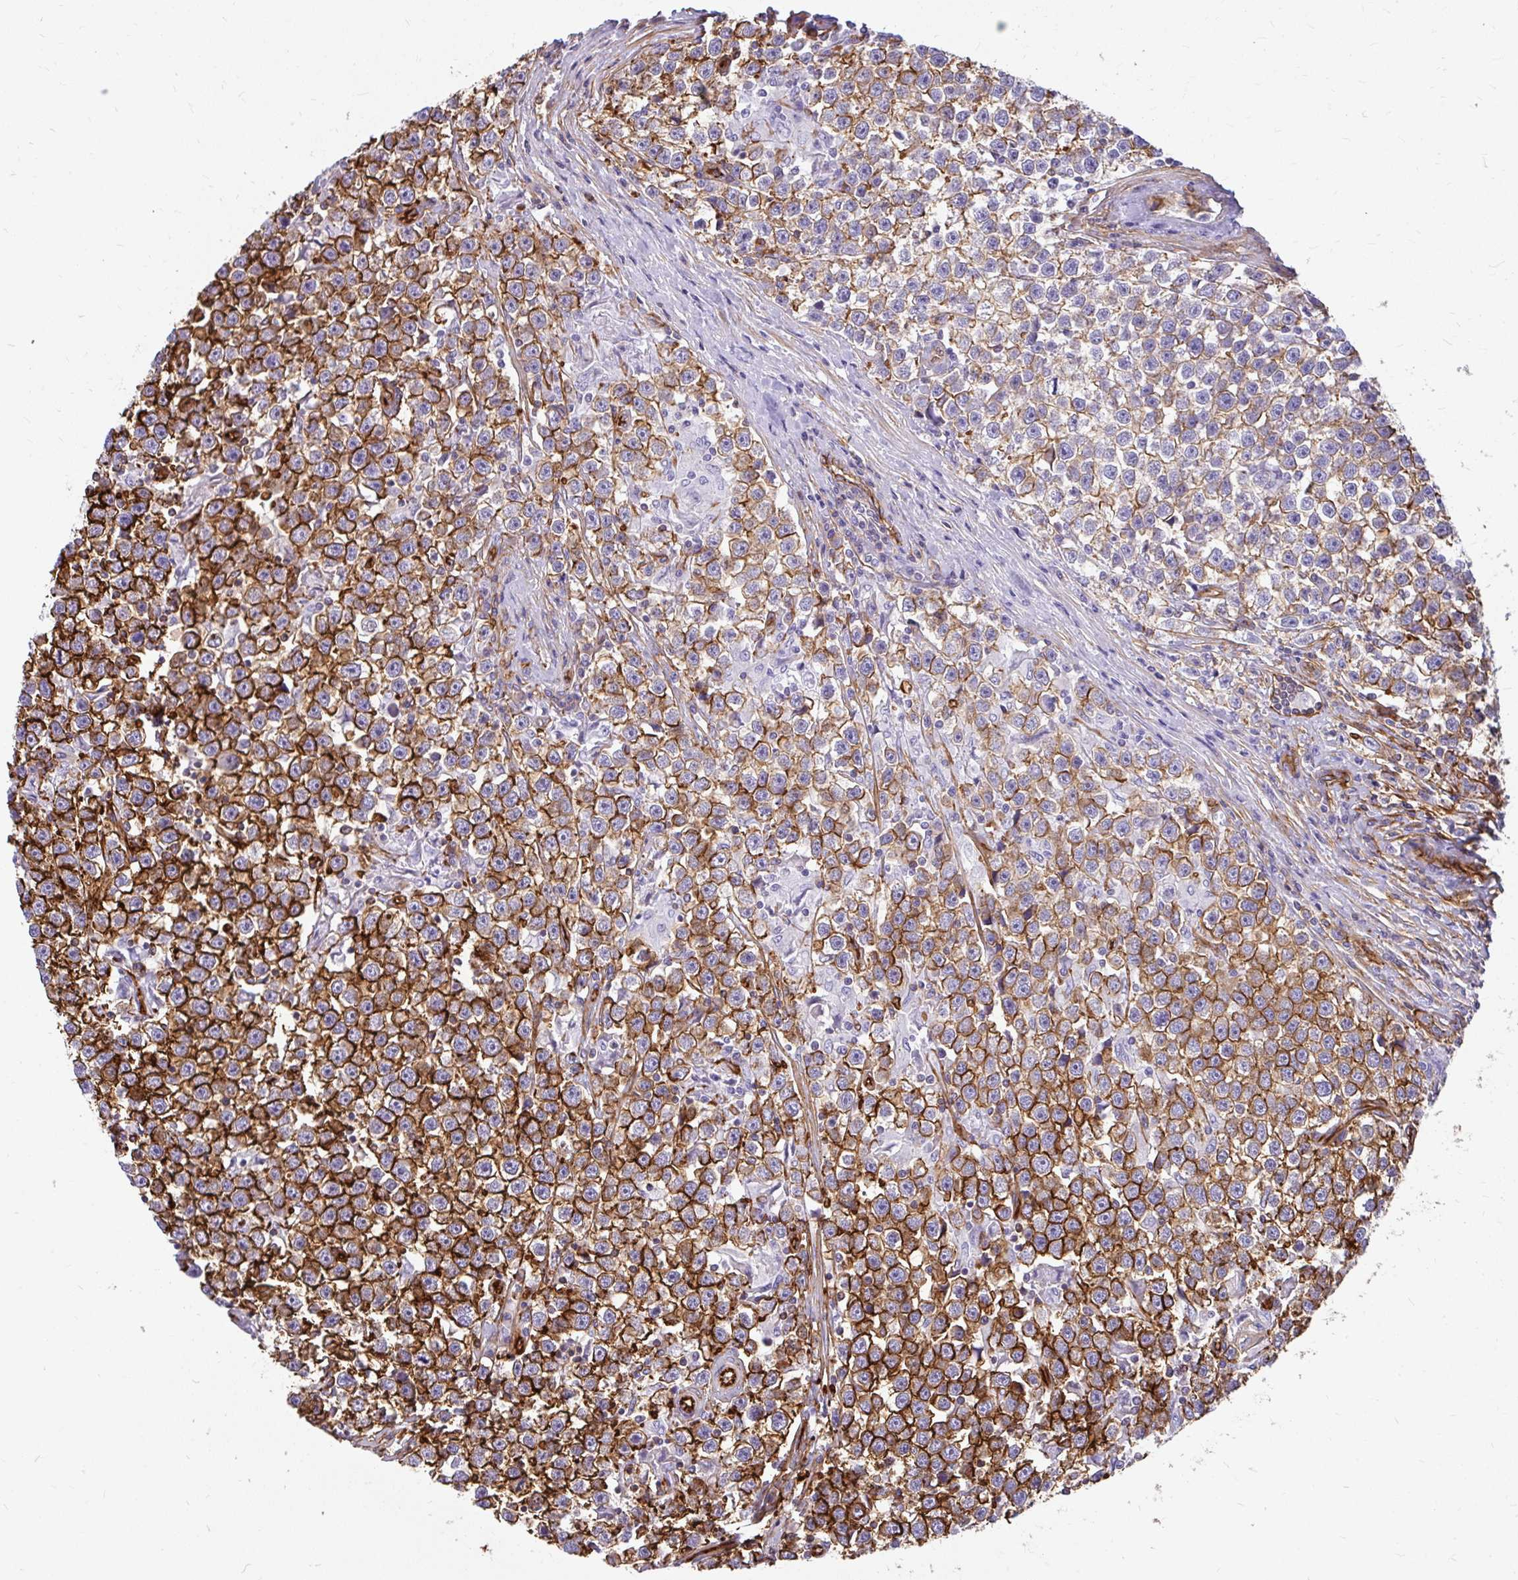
{"staining": {"intensity": "strong", "quantity": ">75%", "location": "cytoplasmic/membranous"}, "tissue": "testis cancer", "cell_type": "Tumor cells", "image_type": "cancer", "snomed": [{"axis": "morphology", "description": "Seminoma, NOS"}, {"axis": "topography", "description": "Testis"}], "caption": "IHC micrograph of neoplastic tissue: human testis cancer (seminoma) stained using immunohistochemistry displays high levels of strong protein expression localized specifically in the cytoplasmic/membranous of tumor cells, appearing as a cytoplasmic/membranous brown color.", "gene": "MAP1LC3B", "patient": {"sex": "male", "age": 31}}